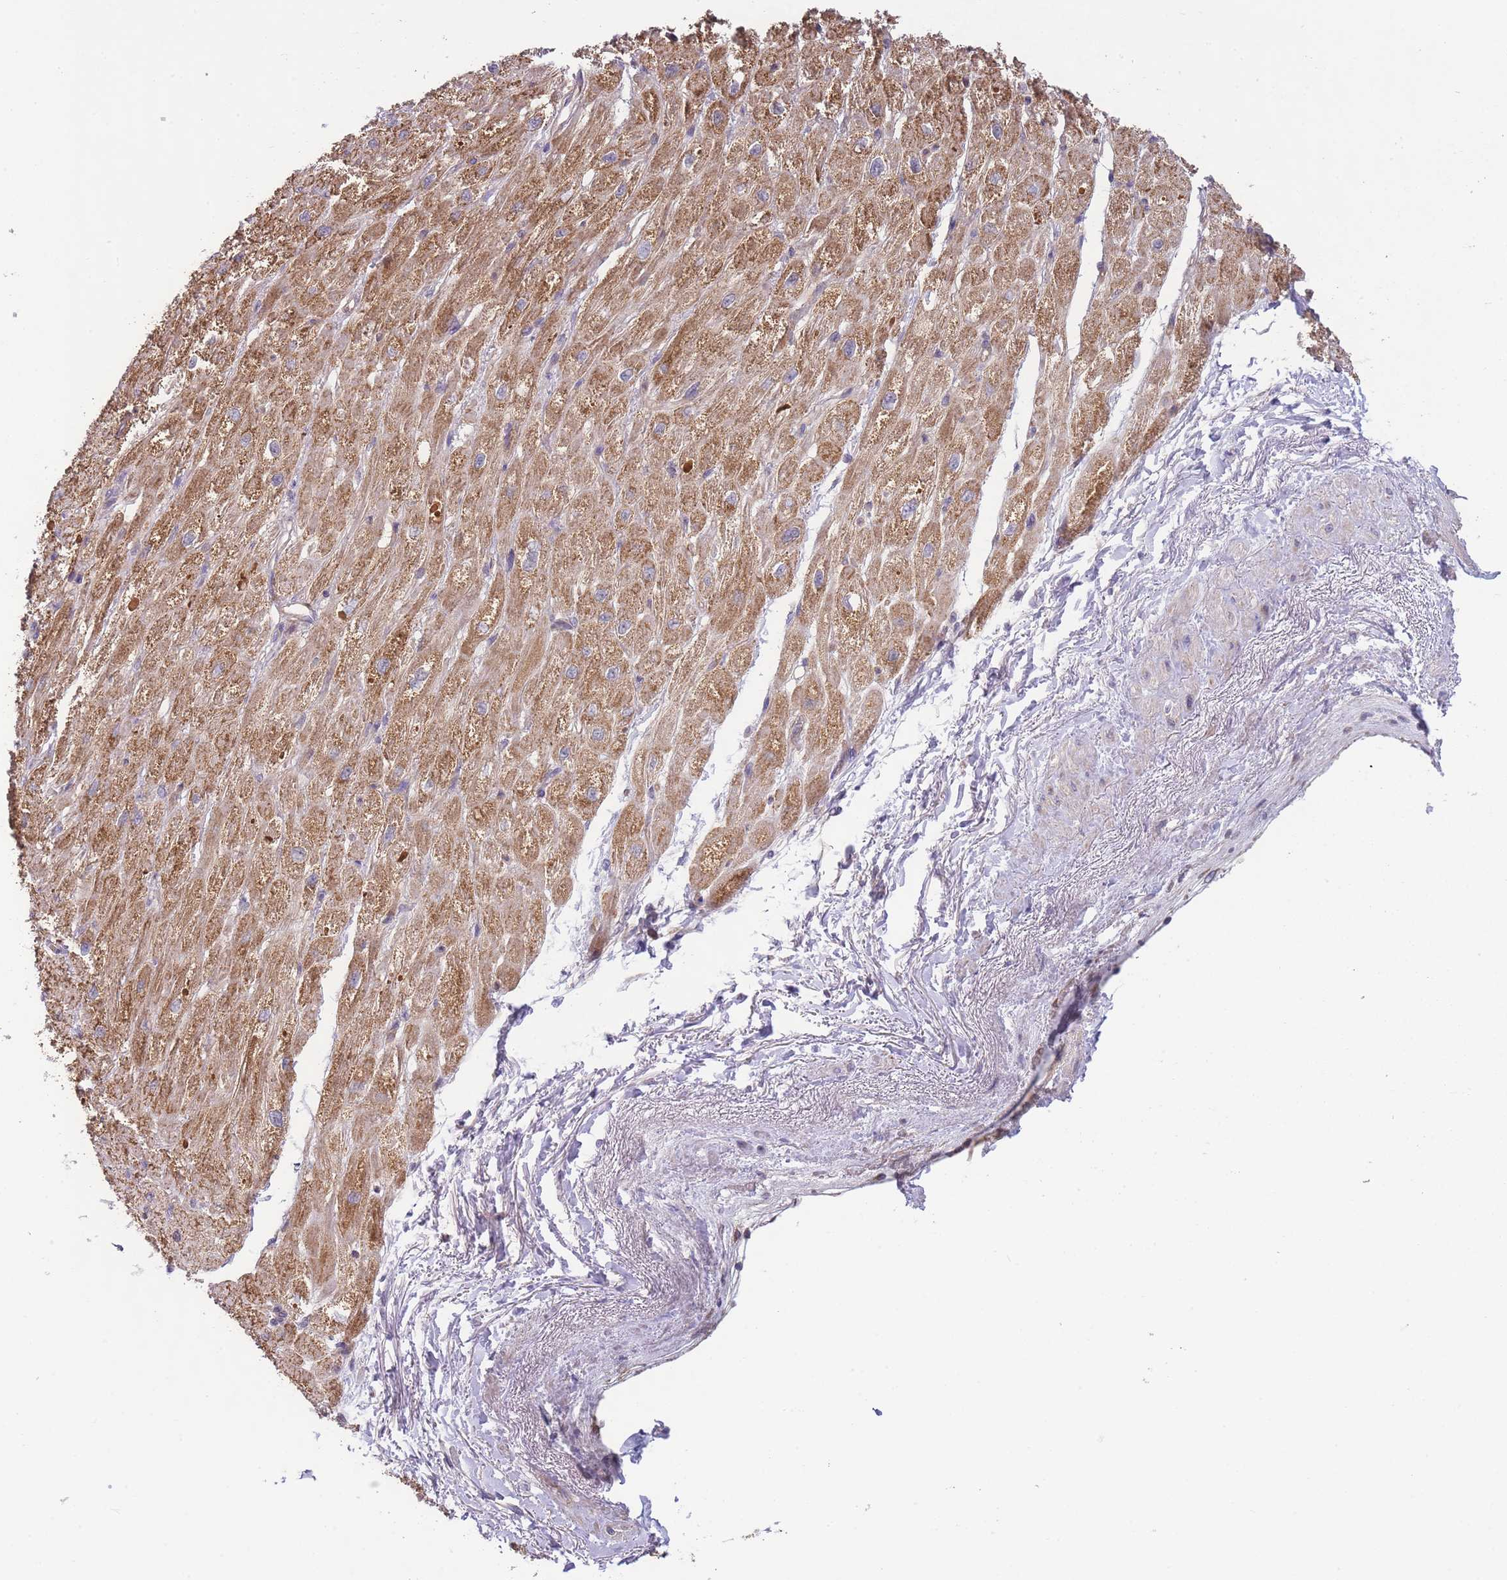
{"staining": {"intensity": "moderate", "quantity": ">75%", "location": "cytoplasmic/membranous"}, "tissue": "heart muscle", "cell_type": "Cardiomyocytes", "image_type": "normal", "snomed": [{"axis": "morphology", "description": "Normal tissue, NOS"}, {"axis": "topography", "description": "Heart"}], "caption": "Protein staining of unremarkable heart muscle reveals moderate cytoplasmic/membranous staining in about >75% of cardiomyocytes.", "gene": "SKOR2", "patient": {"sex": "male", "age": 65}}